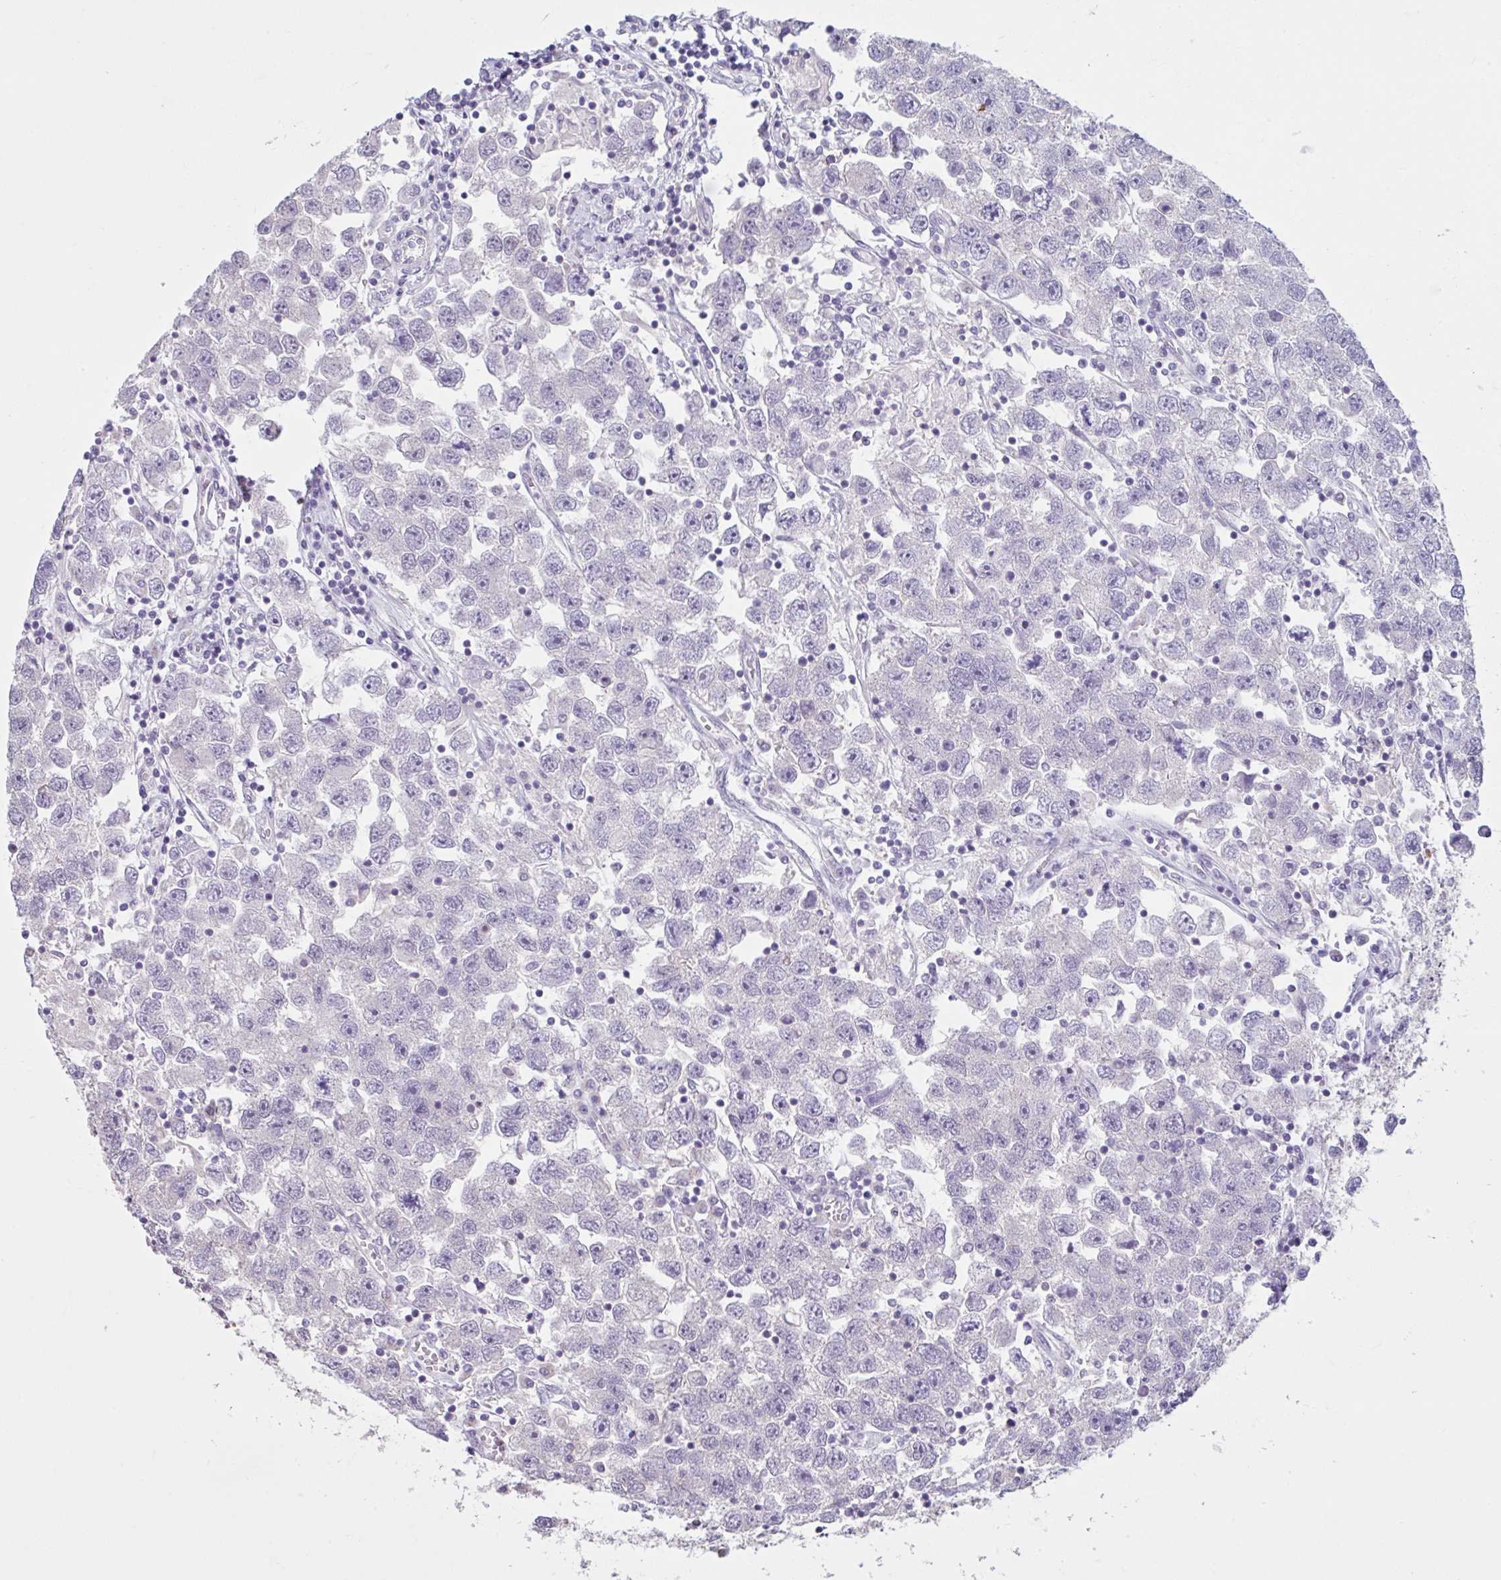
{"staining": {"intensity": "negative", "quantity": "none", "location": "none"}, "tissue": "testis cancer", "cell_type": "Tumor cells", "image_type": "cancer", "snomed": [{"axis": "morphology", "description": "Seminoma, NOS"}, {"axis": "topography", "description": "Testis"}], "caption": "Immunohistochemistry (IHC) of human seminoma (testis) exhibits no expression in tumor cells.", "gene": "CDH19", "patient": {"sex": "male", "age": 26}}